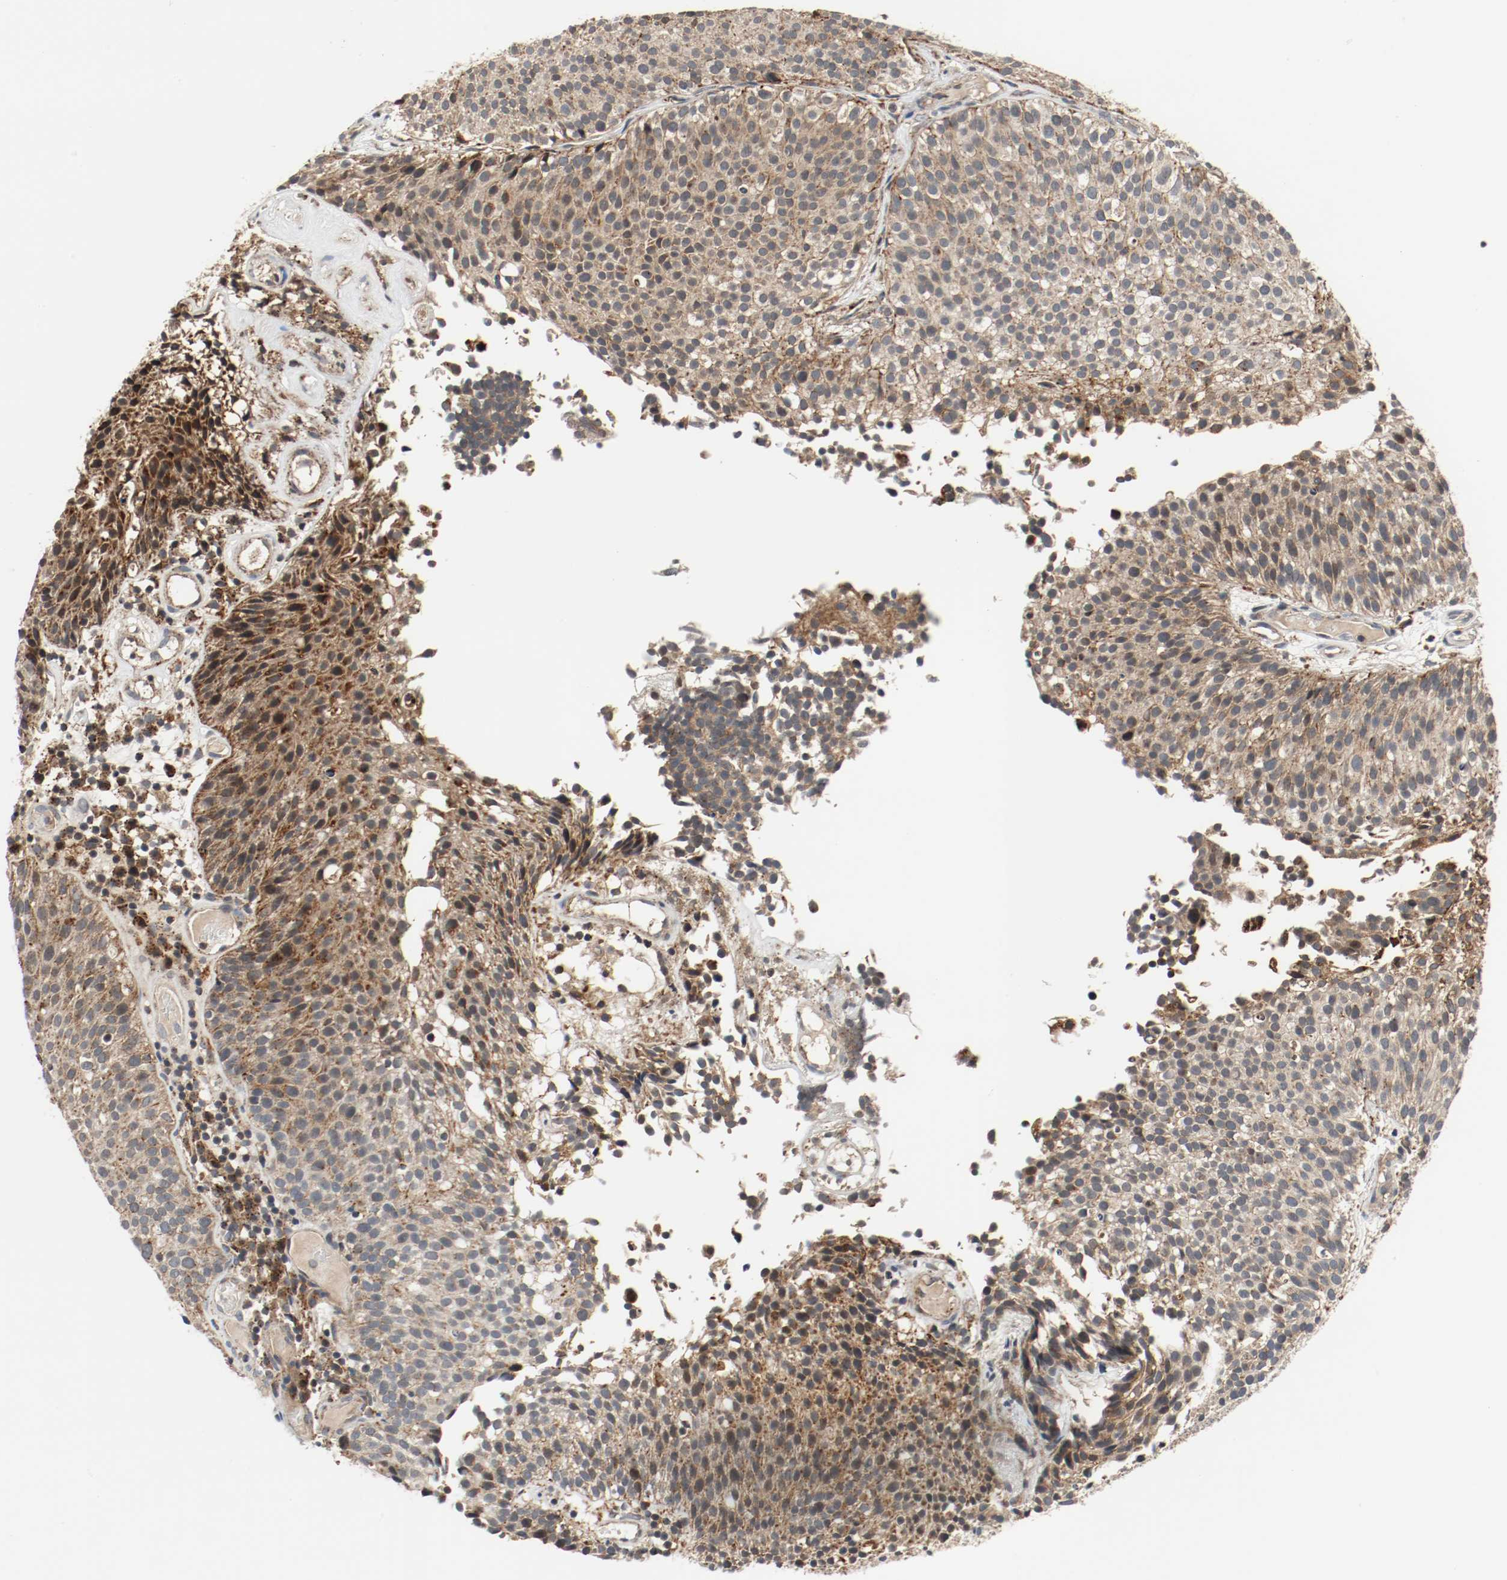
{"staining": {"intensity": "moderate", "quantity": ">75%", "location": "cytoplasmic/membranous"}, "tissue": "urothelial cancer", "cell_type": "Tumor cells", "image_type": "cancer", "snomed": [{"axis": "morphology", "description": "Urothelial carcinoma, Low grade"}, {"axis": "topography", "description": "Urinary bladder"}], "caption": "Human urothelial cancer stained with a protein marker displays moderate staining in tumor cells.", "gene": "LAMP2", "patient": {"sex": "male", "age": 85}}